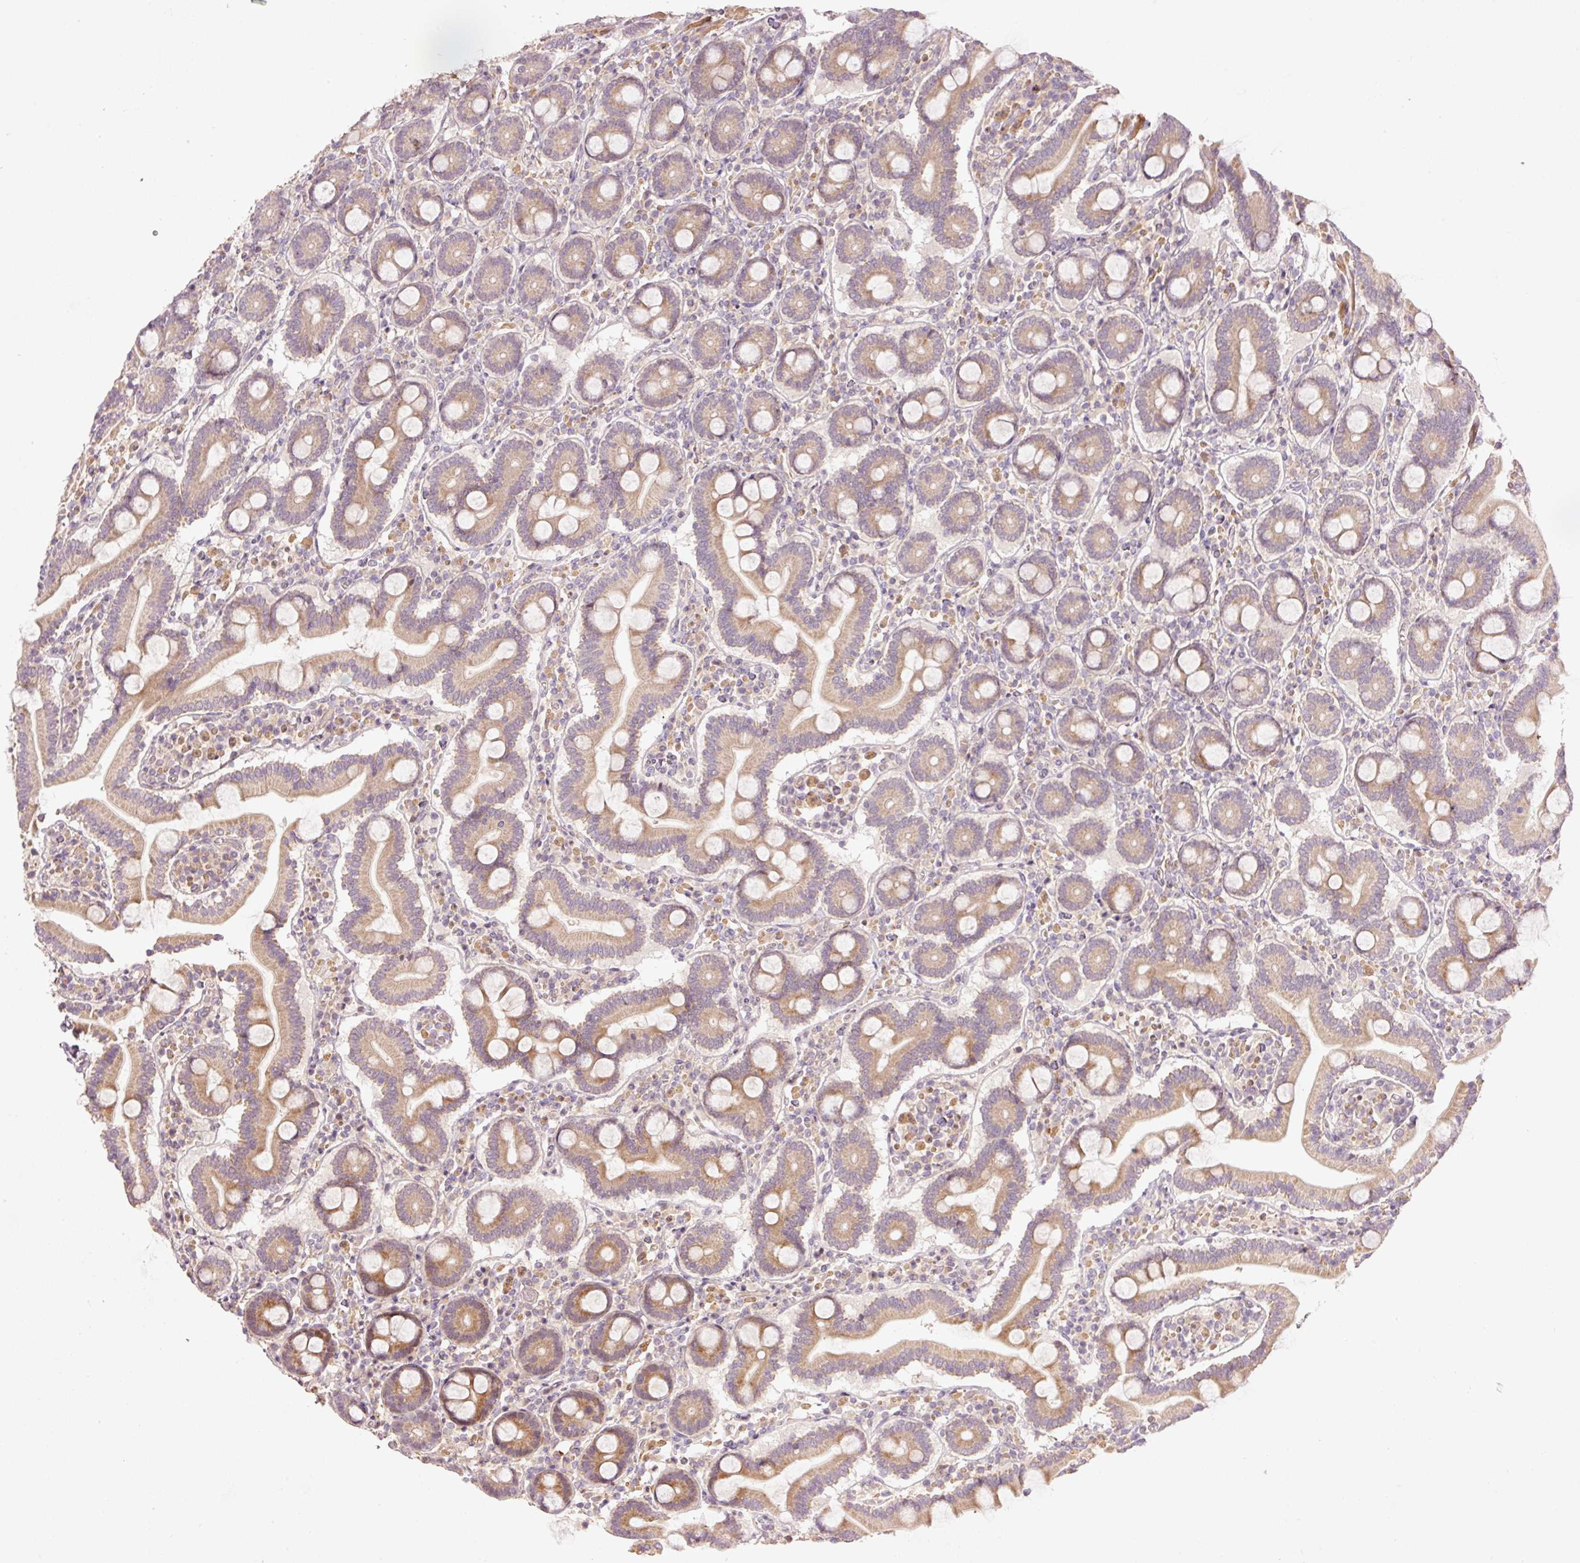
{"staining": {"intensity": "moderate", "quantity": ">75%", "location": "cytoplasmic/membranous"}, "tissue": "duodenum", "cell_type": "Glandular cells", "image_type": "normal", "snomed": [{"axis": "morphology", "description": "Normal tissue, NOS"}, {"axis": "topography", "description": "Duodenum"}], "caption": "Immunohistochemistry photomicrograph of unremarkable duodenum: duodenum stained using immunohistochemistry demonstrates medium levels of moderate protein expression localized specifically in the cytoplasmic/membranous of glandular cells, appearing as a cytoplasmic/membranous brown color.", "gene": "SLC29A3", "patient": {"sex": "male", "age": 55}}